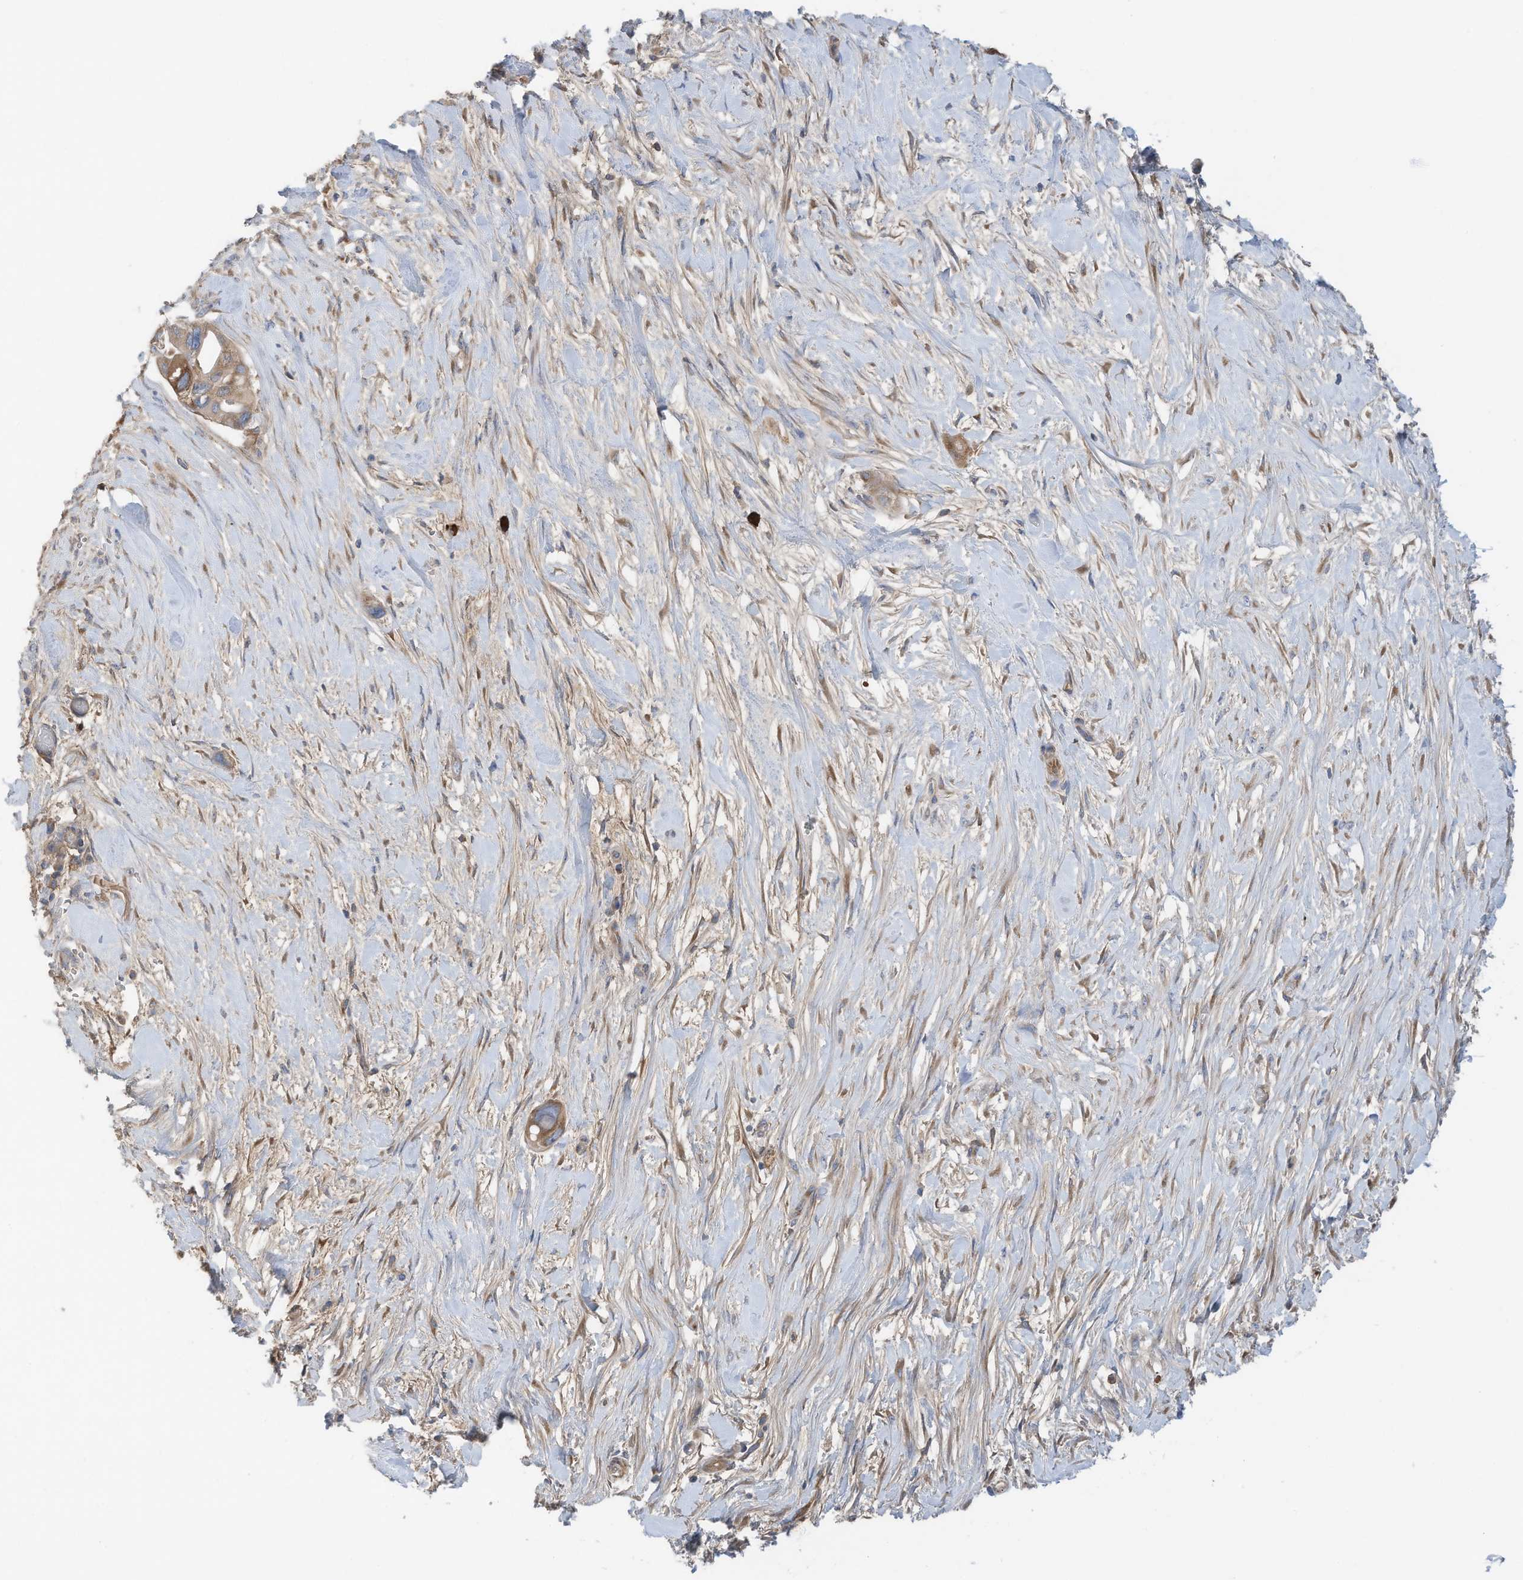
{"staining": {"intensity": "moderate", "quantity": ">75%", "location": "cytoplasmic/membranous"}, "tissue": "pancreatic cancer", "cell_type": "Tumor cells", "image_type": "cancer", "snomed": [{"axis": "morphology", "description": "Adenocarcinoma, NOS"}, {"axis": "topography", "description": "Pancreas"}], "caption": "Protein staining of pancreatic cancer tissue reveals moderate cytoplasmic/membranous staining in about >75% of tumor cells.", "gene": "SLC5A11", "patient": {"sex": "male", "age": 68}}